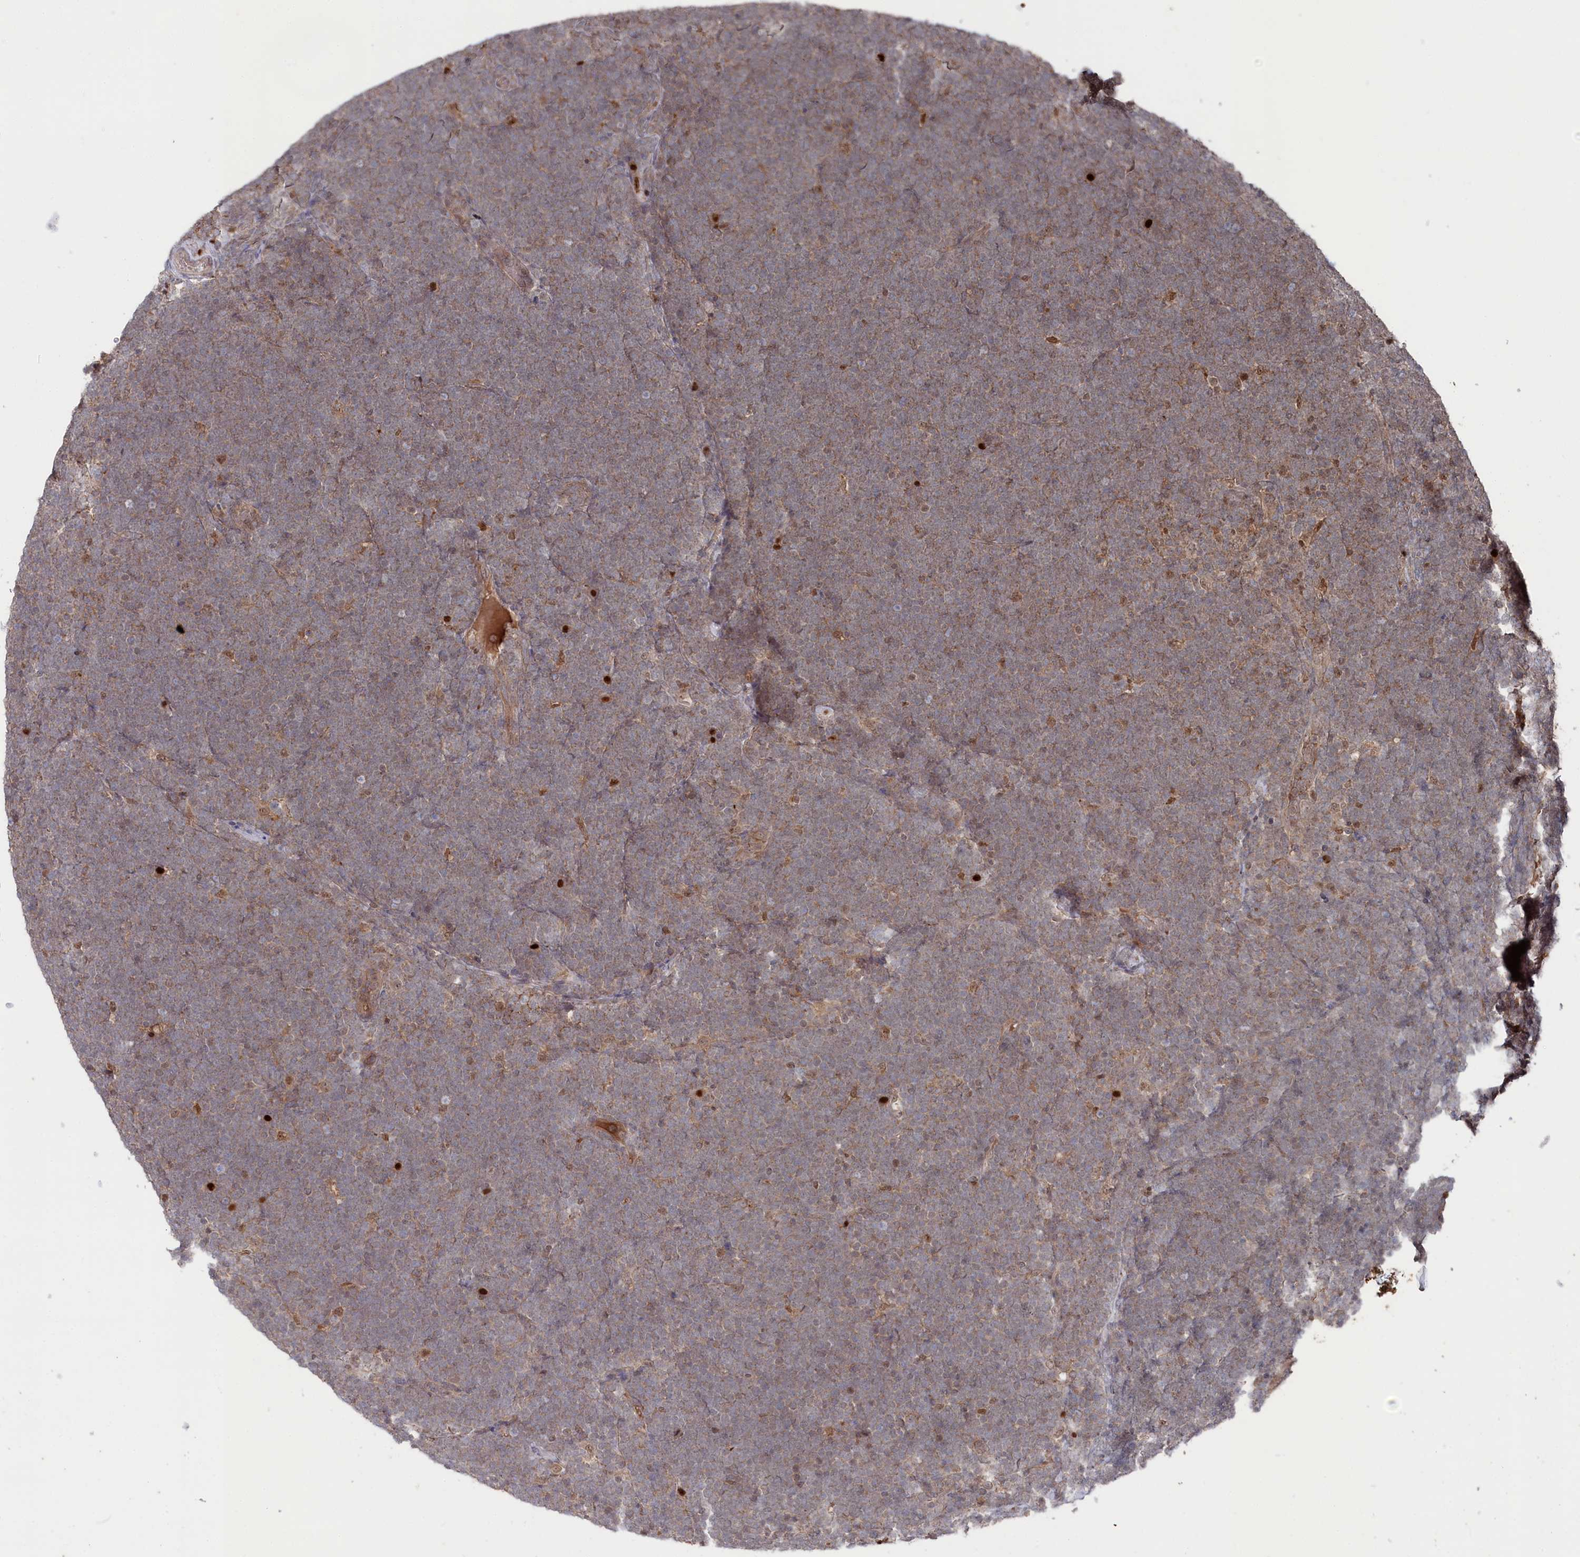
{"staining": {"intensity": "weak", "quantity": "25%-75%", "location": "cytoplasmic/membranous"}, "tissue": "lymphoma", "cell_type": "Tumor cells", "image_type": "cancer", "snomed": [{"axis": "morphology", "description": "Malignant lymphoma, non-Hodgkin's type, High grade"}, {"axis": "topography", "description": "Lymph node"}], "caption": "Protein expression analysis of human malignant lymphoma, non-Hodgkin's type (high-grade) reveals weak cytoplasmic/membranous expression in approximately 25%-75% of tumor cells.", "gene": "BORCS7", "patient": {"sex": "male", "age": 13}}